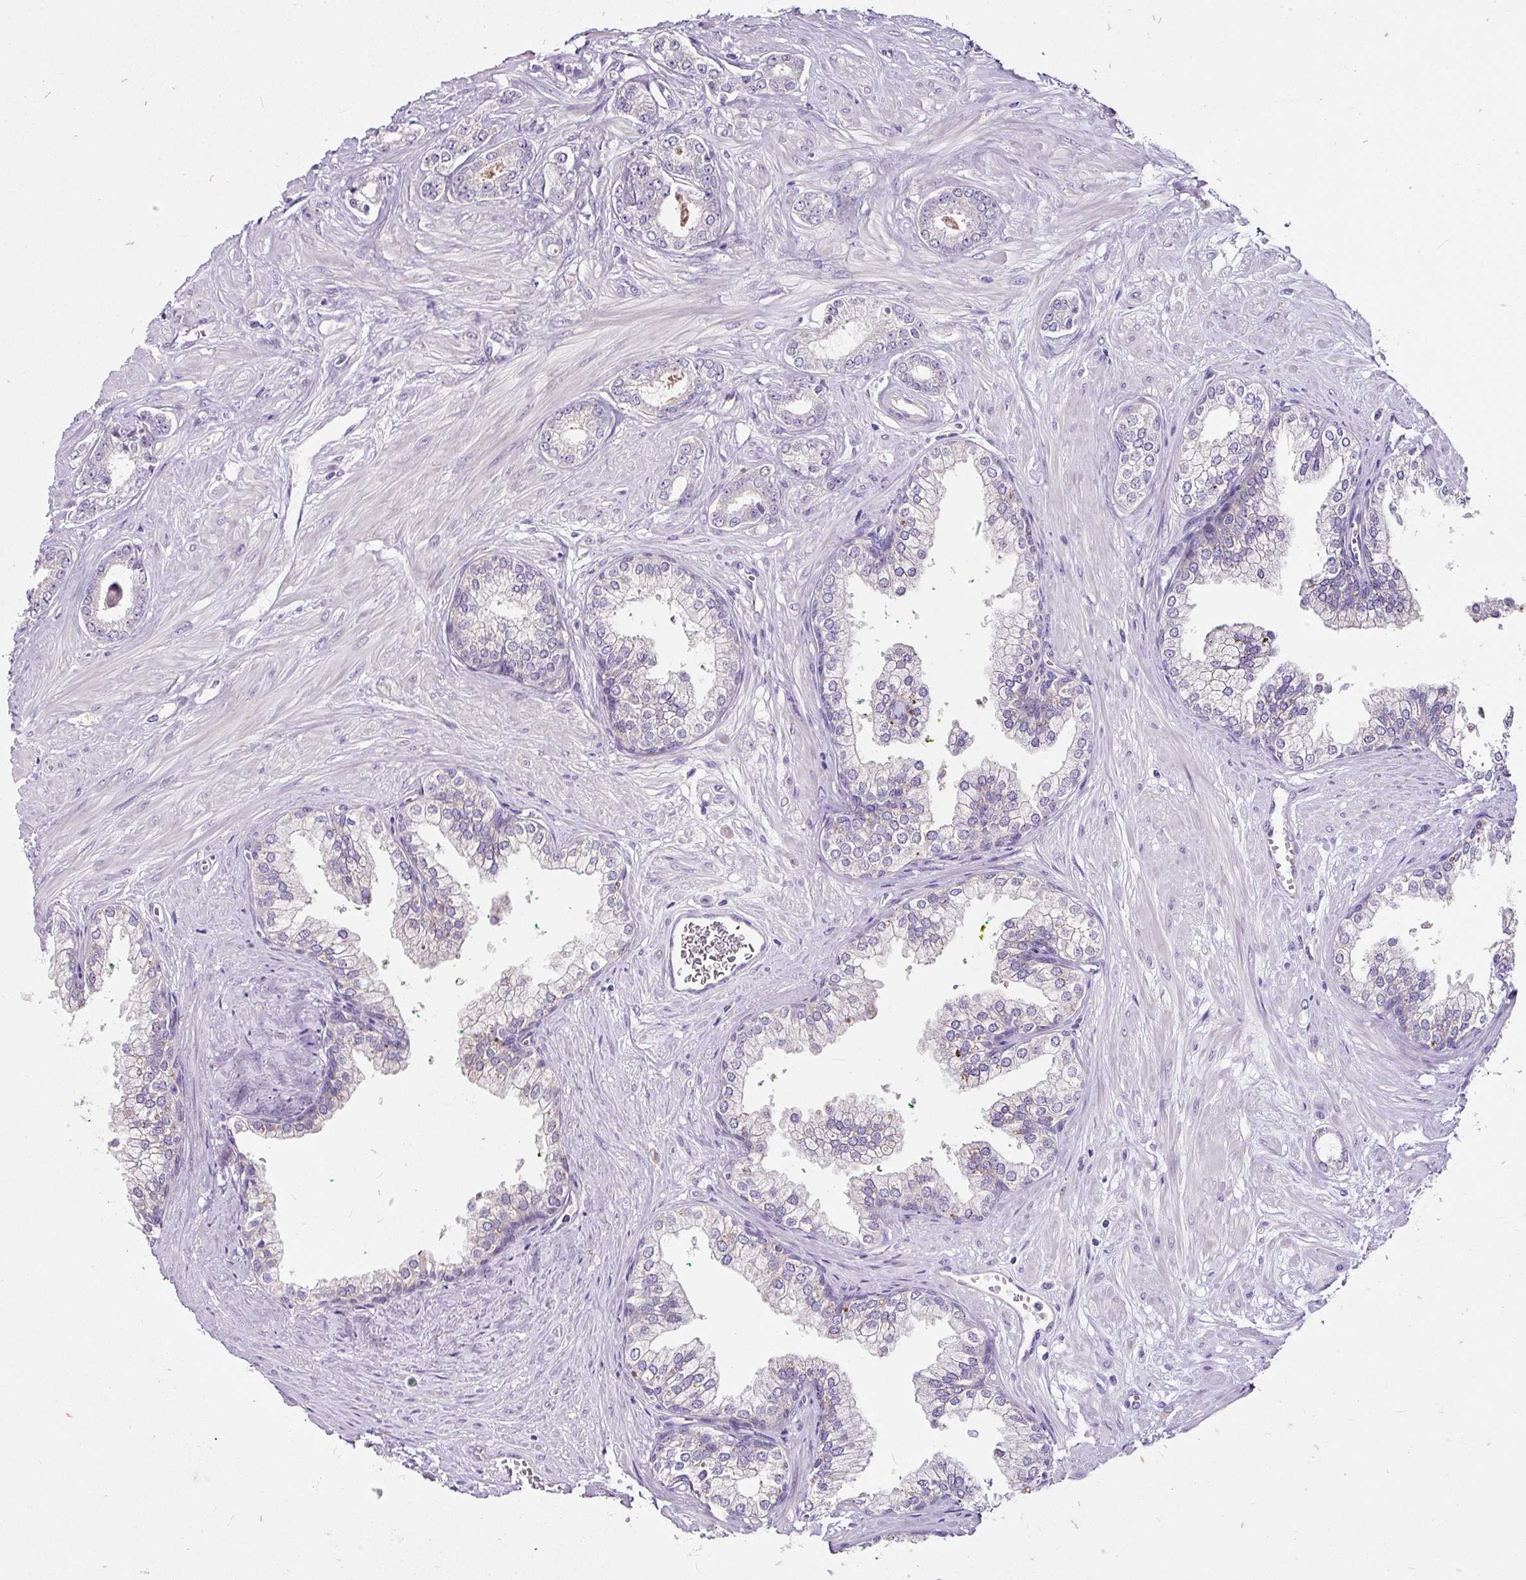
{"staining": {"intensity": "moderate", "quantity": "<25%", "location": "cytoplasmic/membranous"}, "tissue": "prostate cancer", "cell_type": "Tumor cells", "image_type": "cancer", "snomed": [{"axis": "morphology", "description": "Adenocarcinoma, Low grade"}, {"axis": "topography", "description": "Prostate"}], "caption": "Human prostate cancer (low-grade adenocarcinoma) stained for a protein (brown) displays moderate cytoplasmic/membranous positive staining in approximately <25% of tumor cells.", "gene": "SKIC2", "patient": {"sex": "male", "age": 60}}